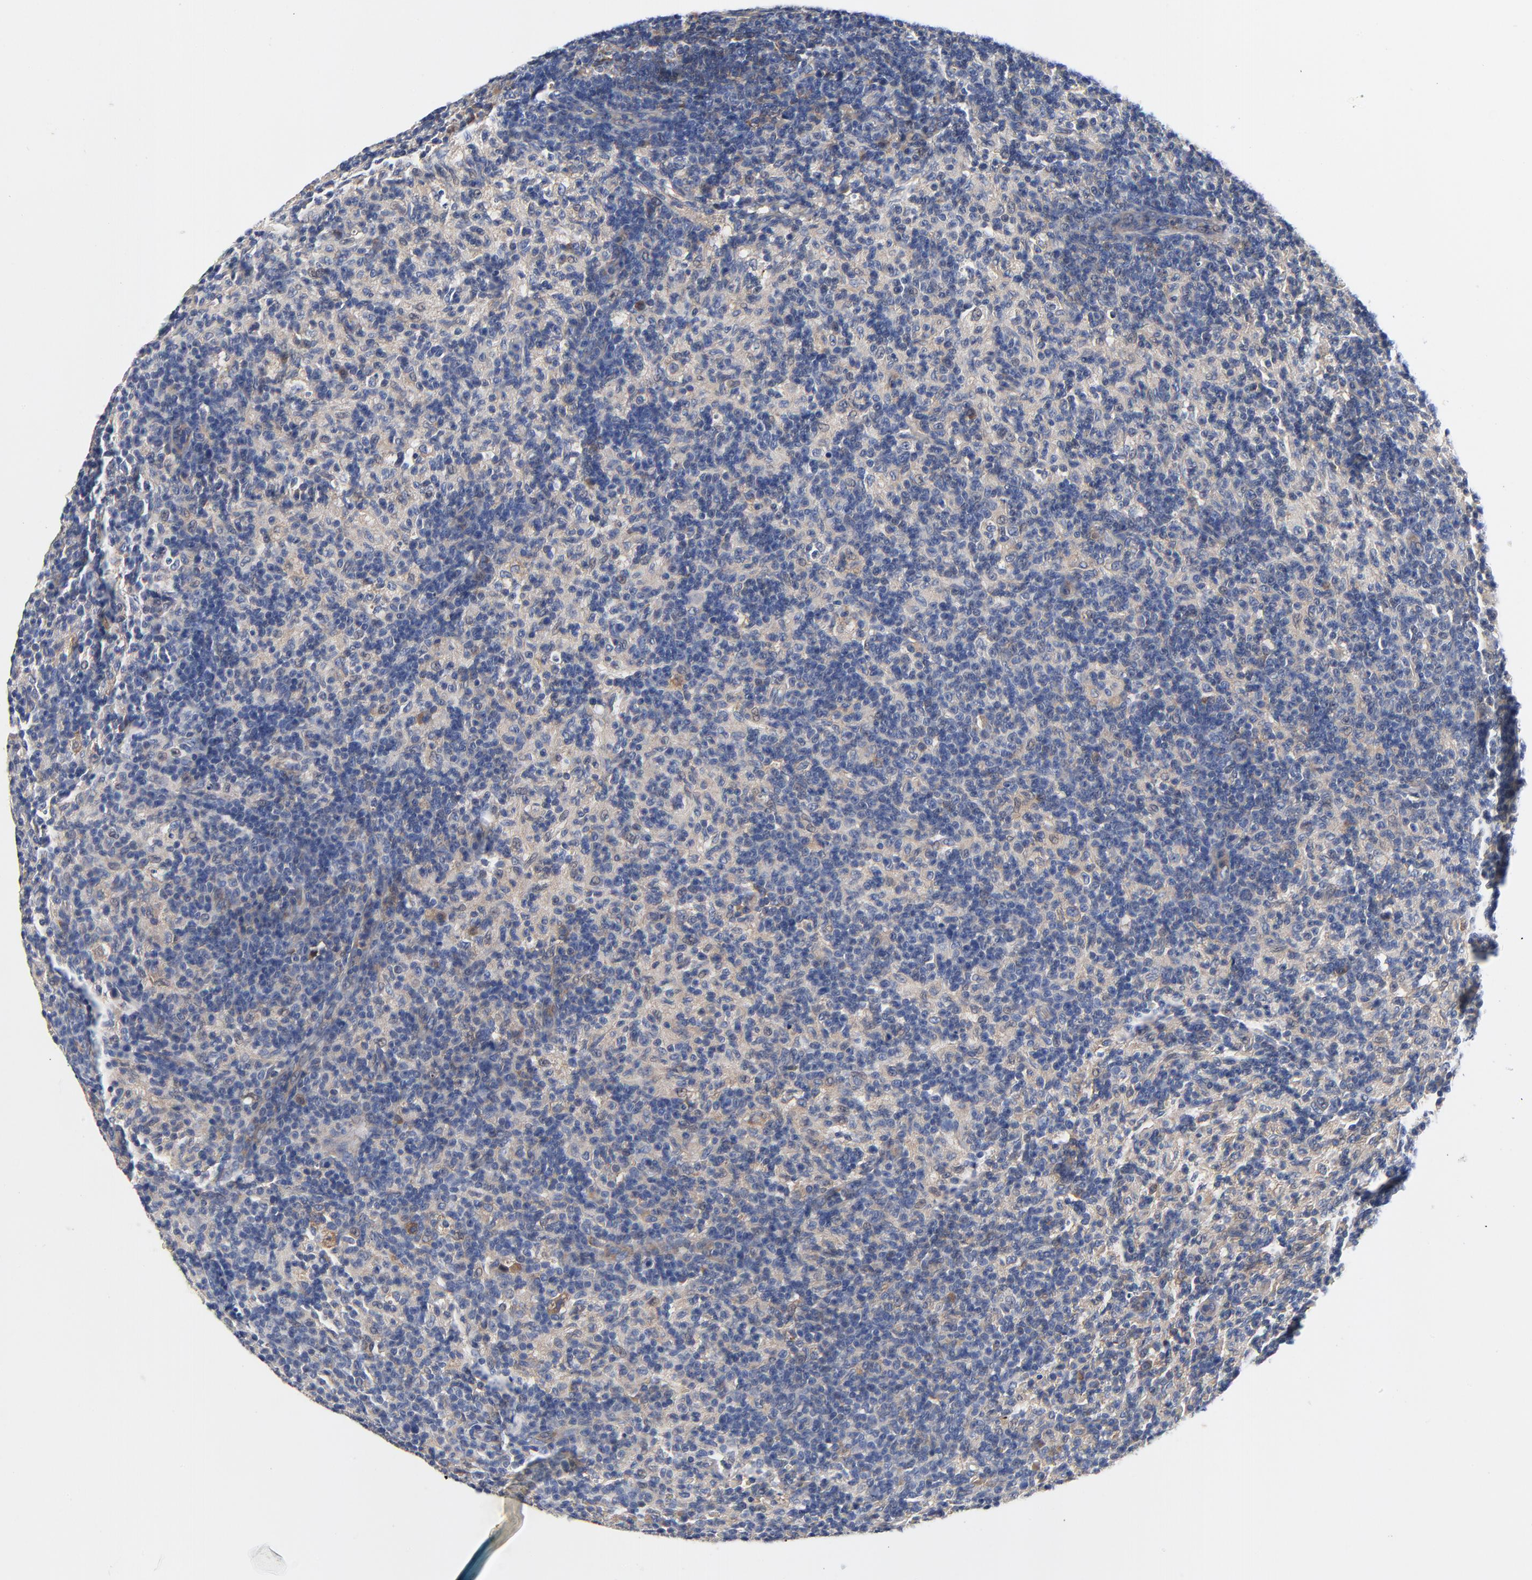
{"staining": {"intensity": "weak", "quantity": "<25%", "location": "cytoplasmic/membranous"}, "tissue": "lymph node", "cell_type": "Germinal center cells", "image_type": "normal", "snomed": [{"axis": "morphology", "description": "Normal tissue, NOS"}, {"axis": "morphology", "description": "Inflammation, NOS"}, {"axis": "topography", "description": "Lymph node"}], "caption": "This is a image of immunohistochemistry staining of normal lymph node, which shows no positivity in germinal center cells.", "gene": "VAV2", "patient": {"sex": "male", "age": 55}}